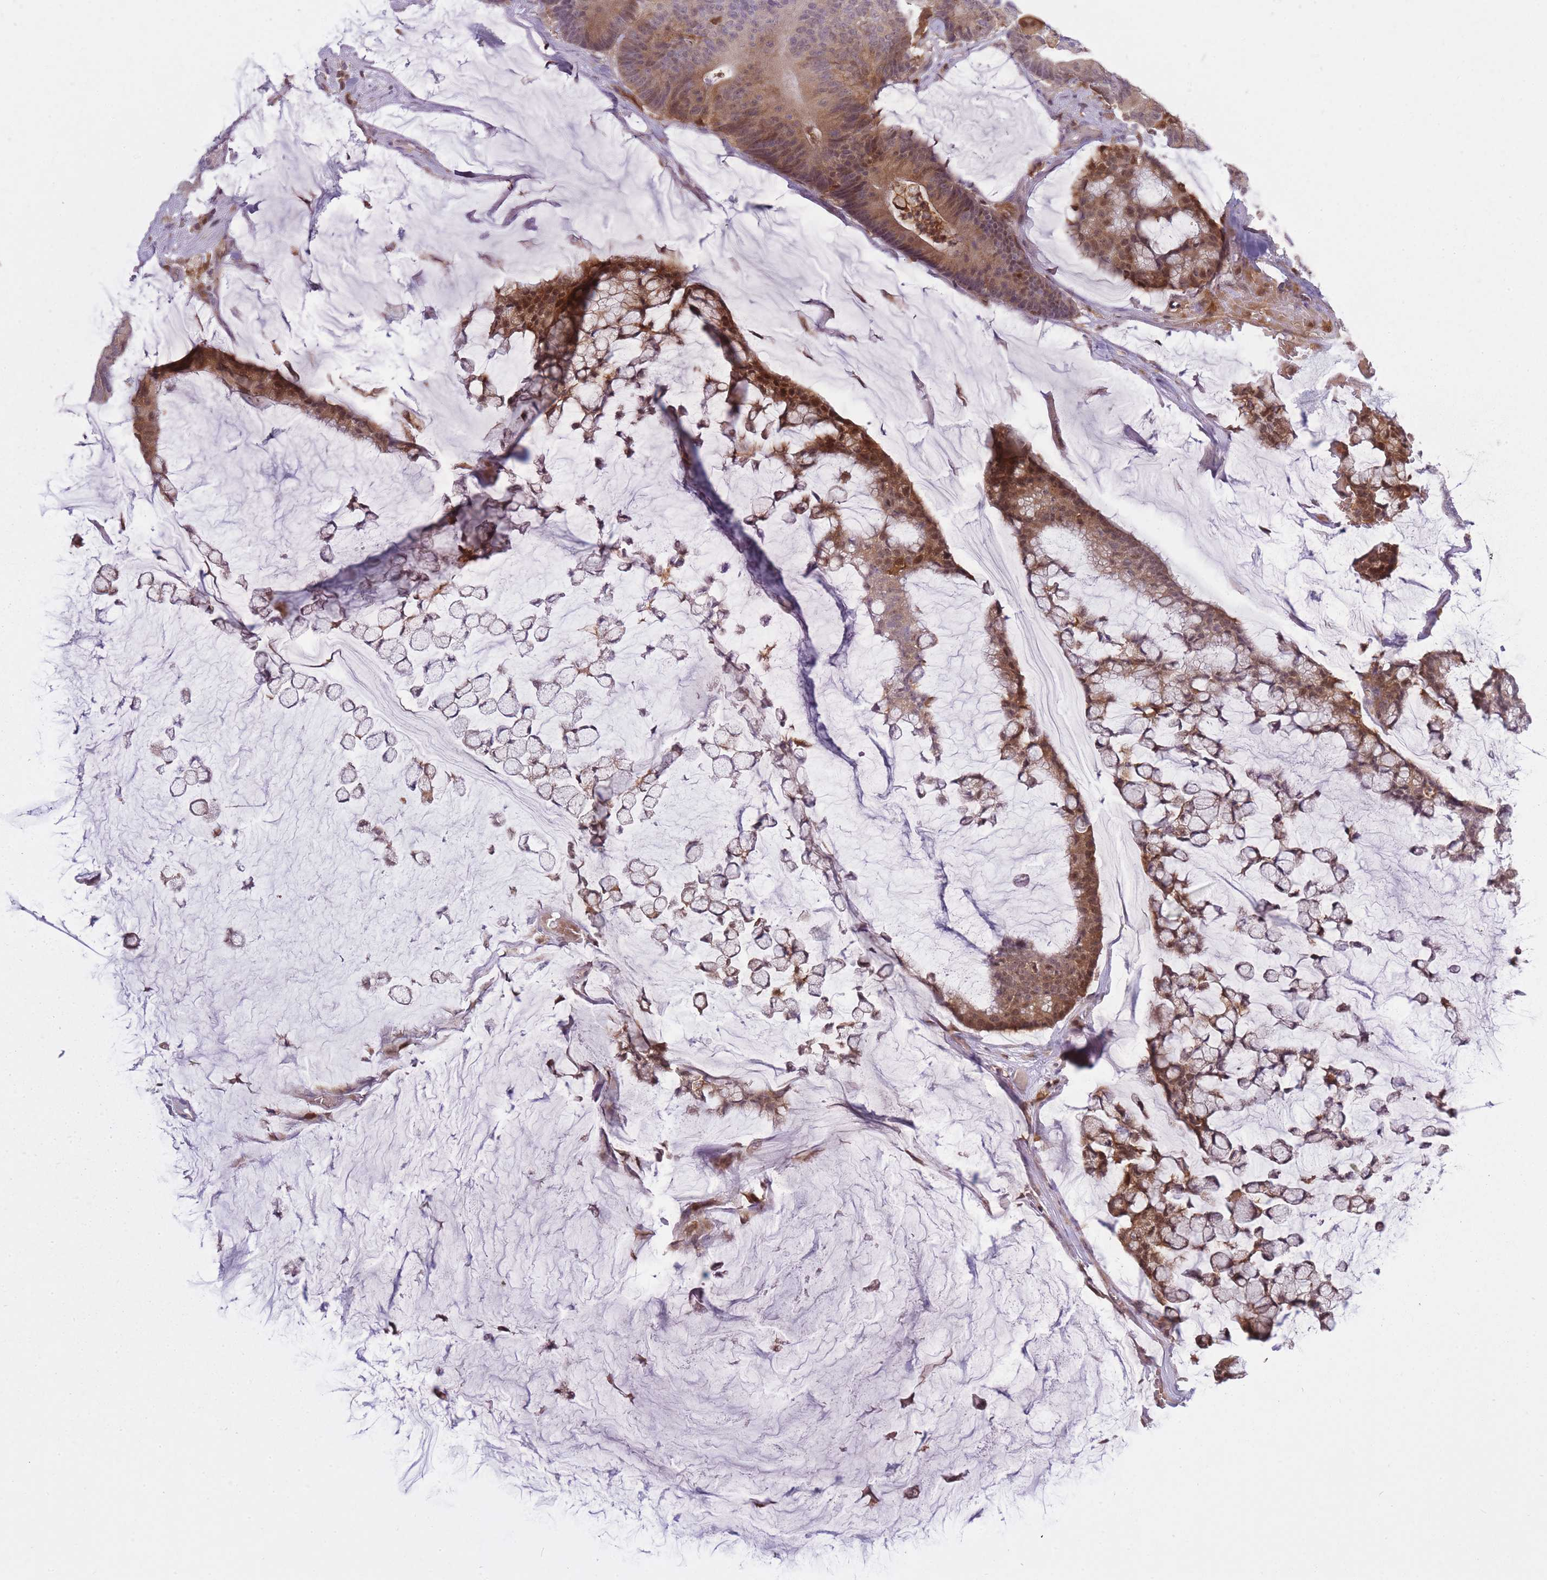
{"staining": {"intensity": "moderate", "quantity": ">75%", "location": "cytoplasmic/membranous,nuclear"}, "tissue": "colorectal cancer", "cell_type": "Tumor cells", "image_type": "cancer", "snomed": [{"axis": "morphology", "description": "Adenocarcinoma, NOS"}, {"axis": "topography", "description": "Colon"}], "caption": "Approximately >75% of tumor cells in human adenocarcinoma (colorectal) reveal moderate cytoplasmic/membranous and nuclear protein positivity as visualized by brown immunohistochemical staining.", "gene": "CXorf38", "patient": {"sex": "female", "age": 84}}